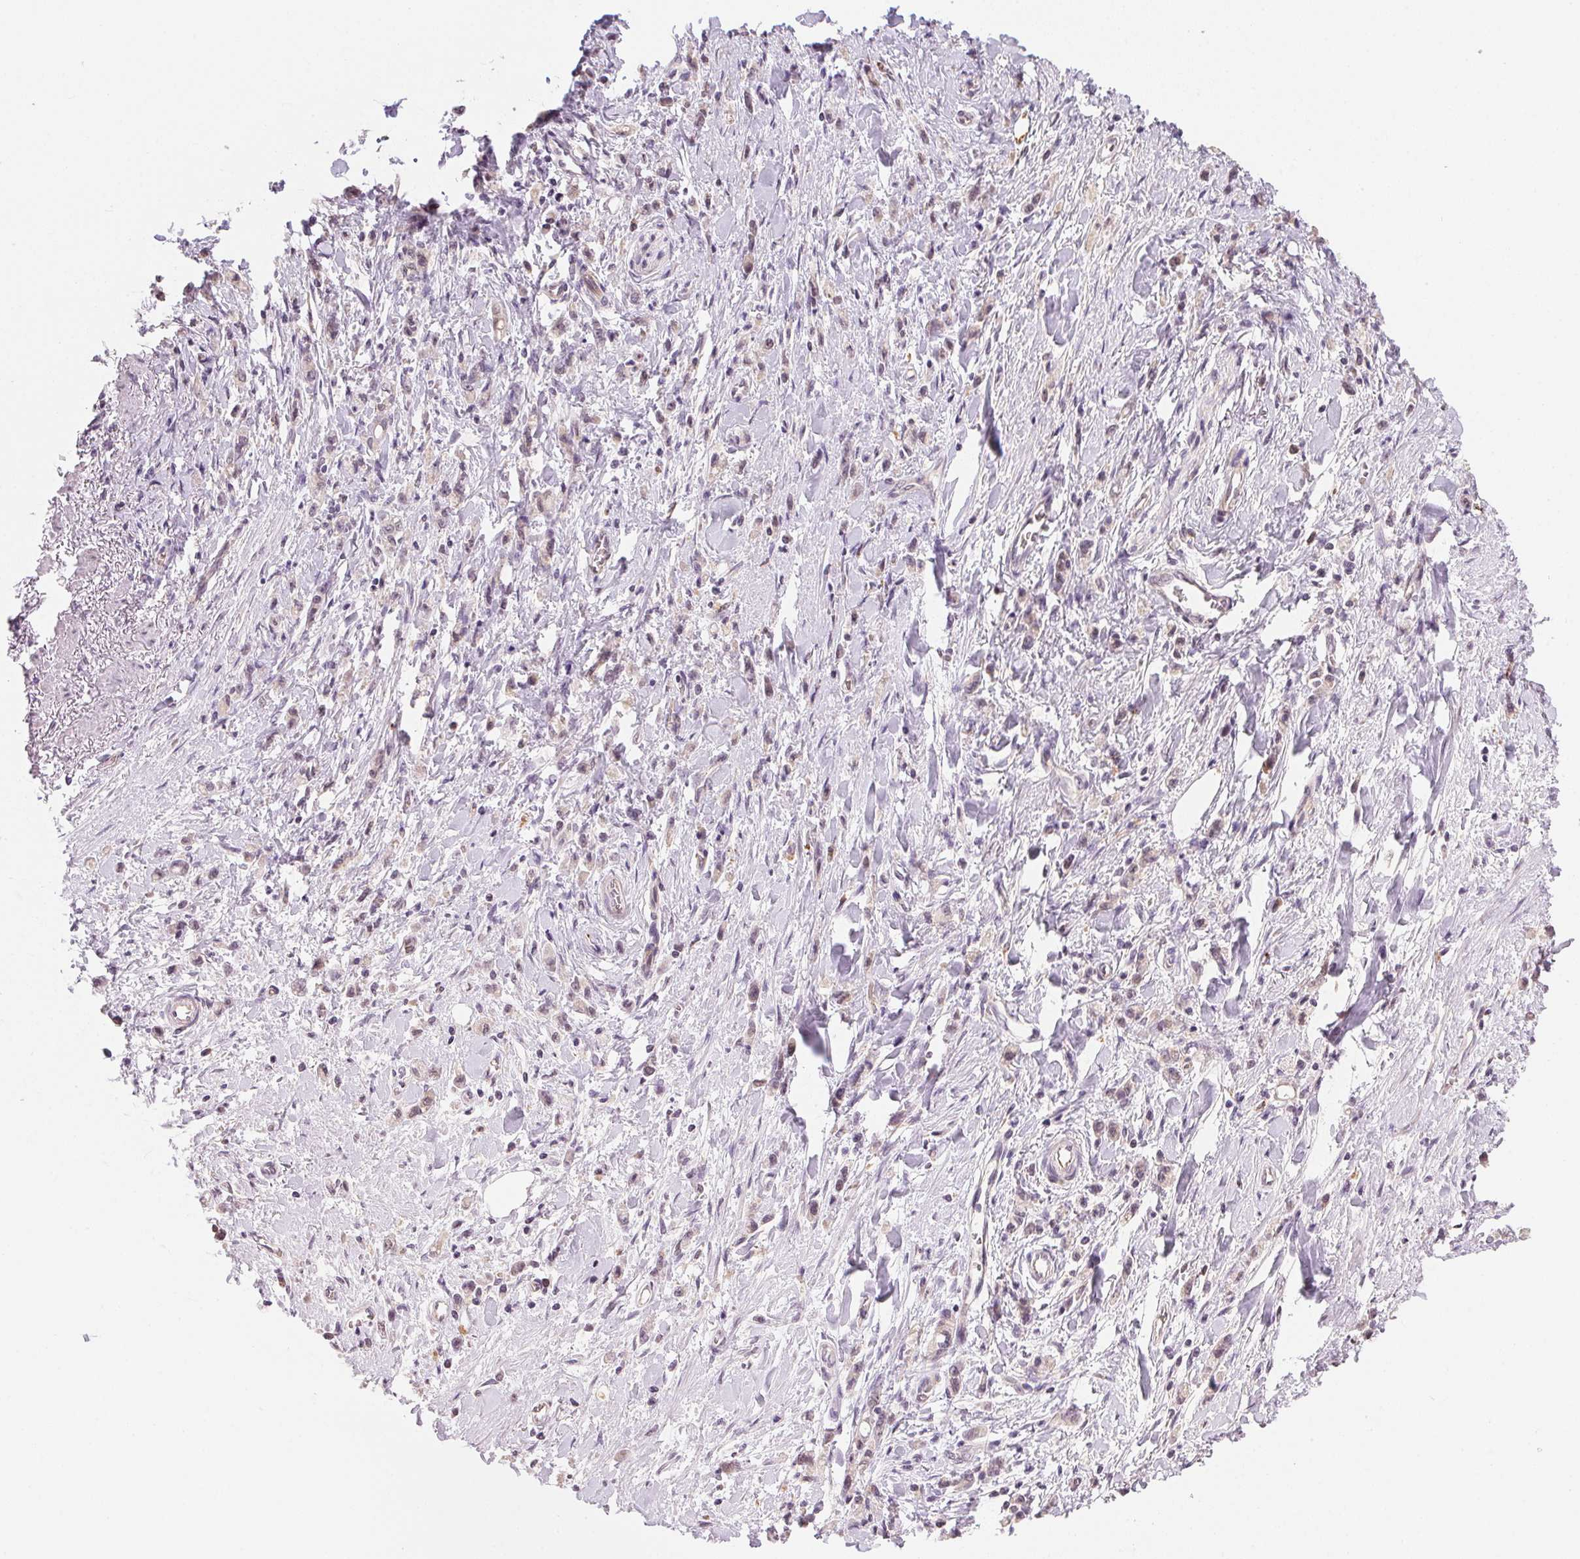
{"staining": {"intensity": "negative", "quantity": "none", "location": "none"}, "tissue": "stomach cancer", "cell_type": "Tumor cells", "image_type": "cancer", "snomed": [{"axis": "morphology", "description": "Adenocarcinoma, NOS"}, {"axis": "topography", "description": "Stomach"}], "caption": "This histopathology image is of stomach cancer stained with immunohistochemistry (IHC) to label a protein in brown with the nuclei are counter-stained blue. There is no staining in tumor cells. (DAB (3,3'-diaminobenzidine) IHC with hematoxylin counter stain).", "gene": "METTL13", "patient": {"sex": "male", "age": 77}}